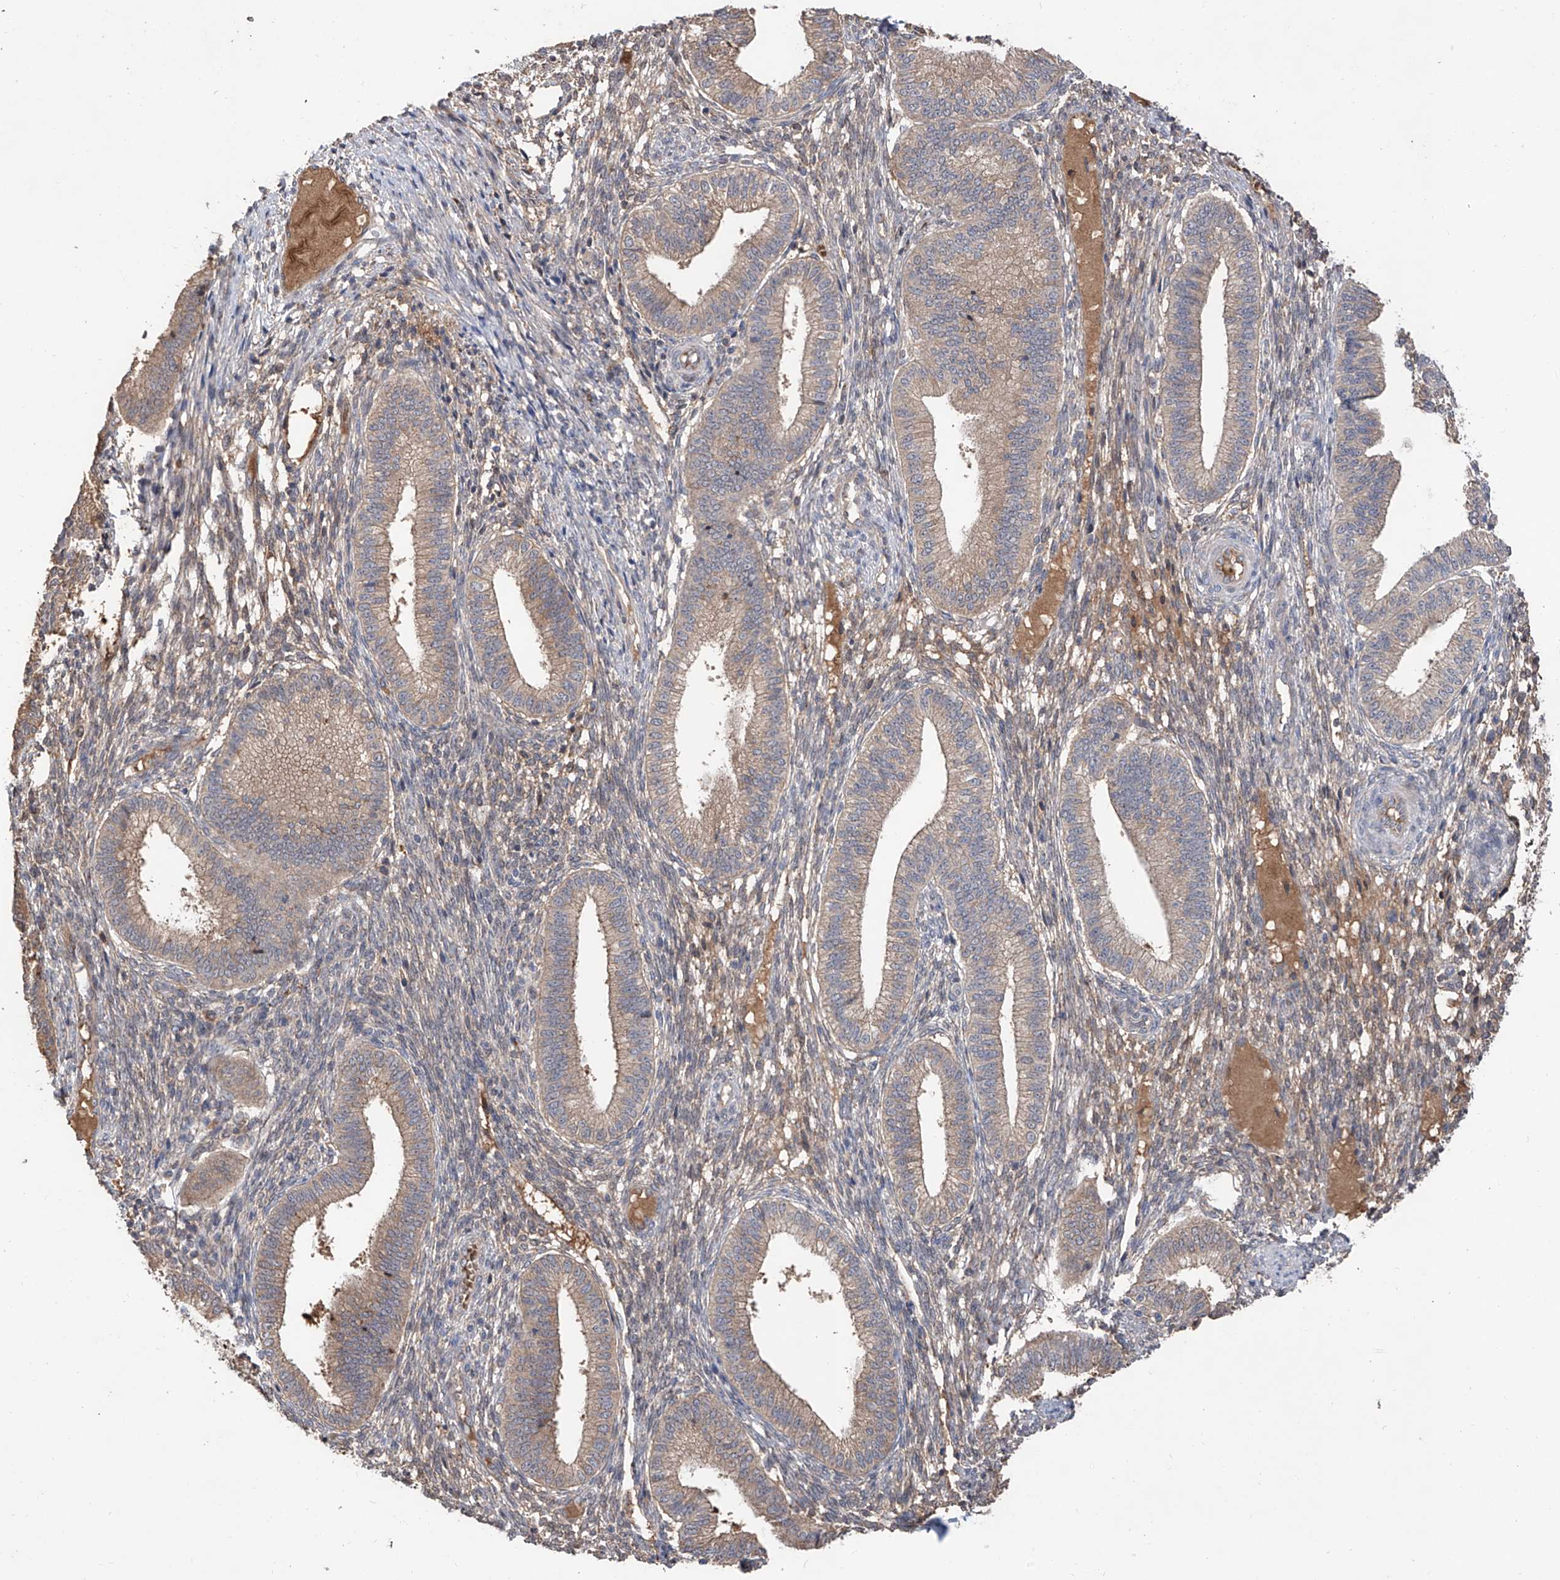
{"staining": {"intensity": "weak", "quantity": "25%-75%", "location": "cytoplasmic/membranous"}, "tissue": "endometrium", "cell_type": "Cells in endometrial stroma", "image_type": "normal", "snomed": [{"axis": "morphology", "description": "Normal tissue, NOS"}, {"axis": "topography", "description": "Endometrium"}], "caption": "An IHC histopathology image of normal tissue is shown. Protein staining in brown shows weak cytoplasmic/membranous positivity in endometrium within cells in endometrial stroma.", "gene": "EDN1", "patient": {"sex": "female", "age": 39}}